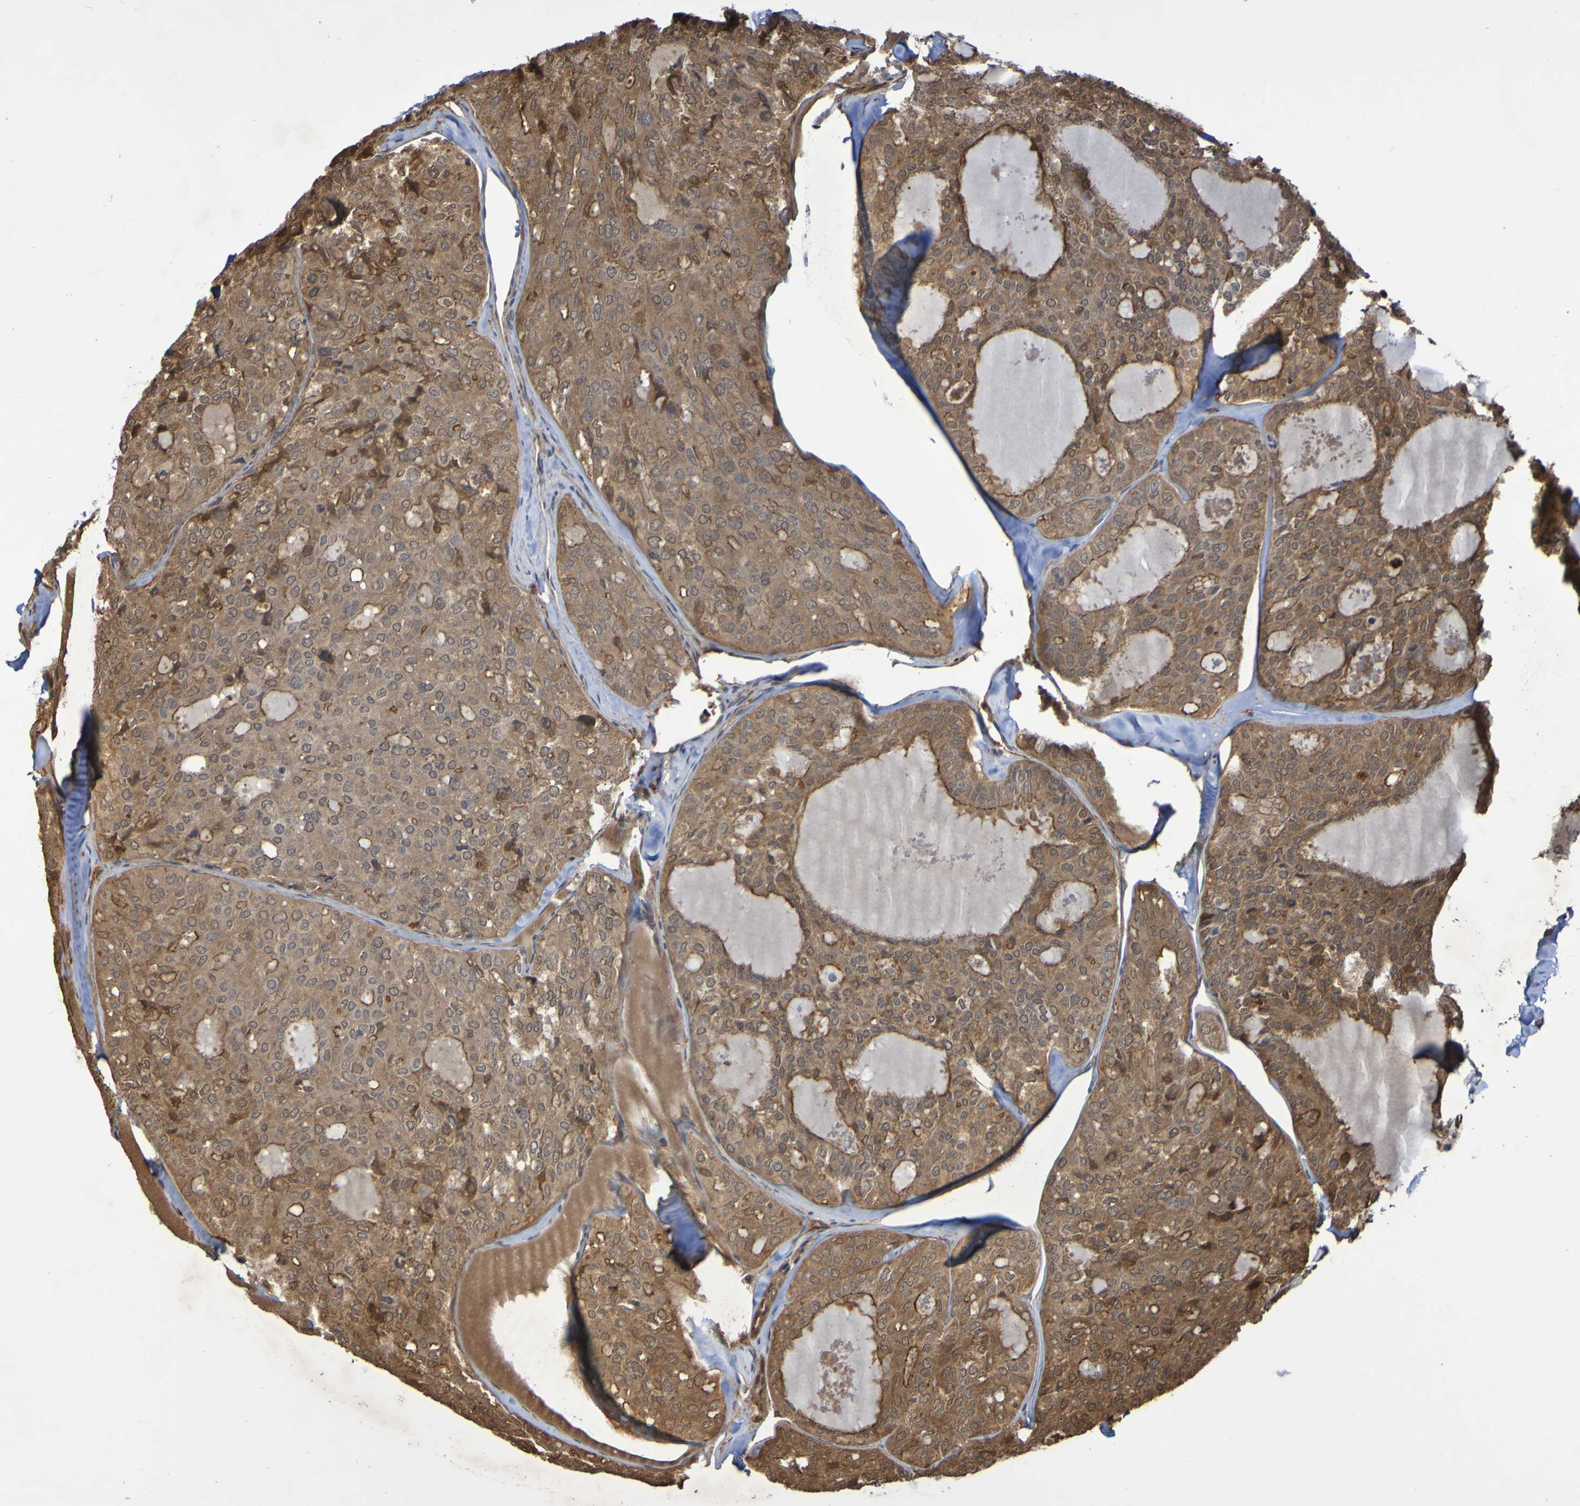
{"staining": {"intensity": "moderate", "quantity": ">75%", "location": "cytoplasmic/membranous,nuclear"}, "tissue": "thyroid cancer", "cell_type": "Tumor cells", "image_type": "cancer", "snomed": [{"axis": "morphology", "description": "Follicular adenoma carcinoma, NOS"}, {"axis": "topography", "description": "Thyroid gland"}], "caption": "This micrograph reveals IHC staining of human thyroid follicular adenoma carcinoma, with medium moderate cytoplasmic/membranous and nuclear staining in approximately >75% of tumor cells.", "gene": "SERPINB6", "patient": {"sex": "male", "age": 75}}